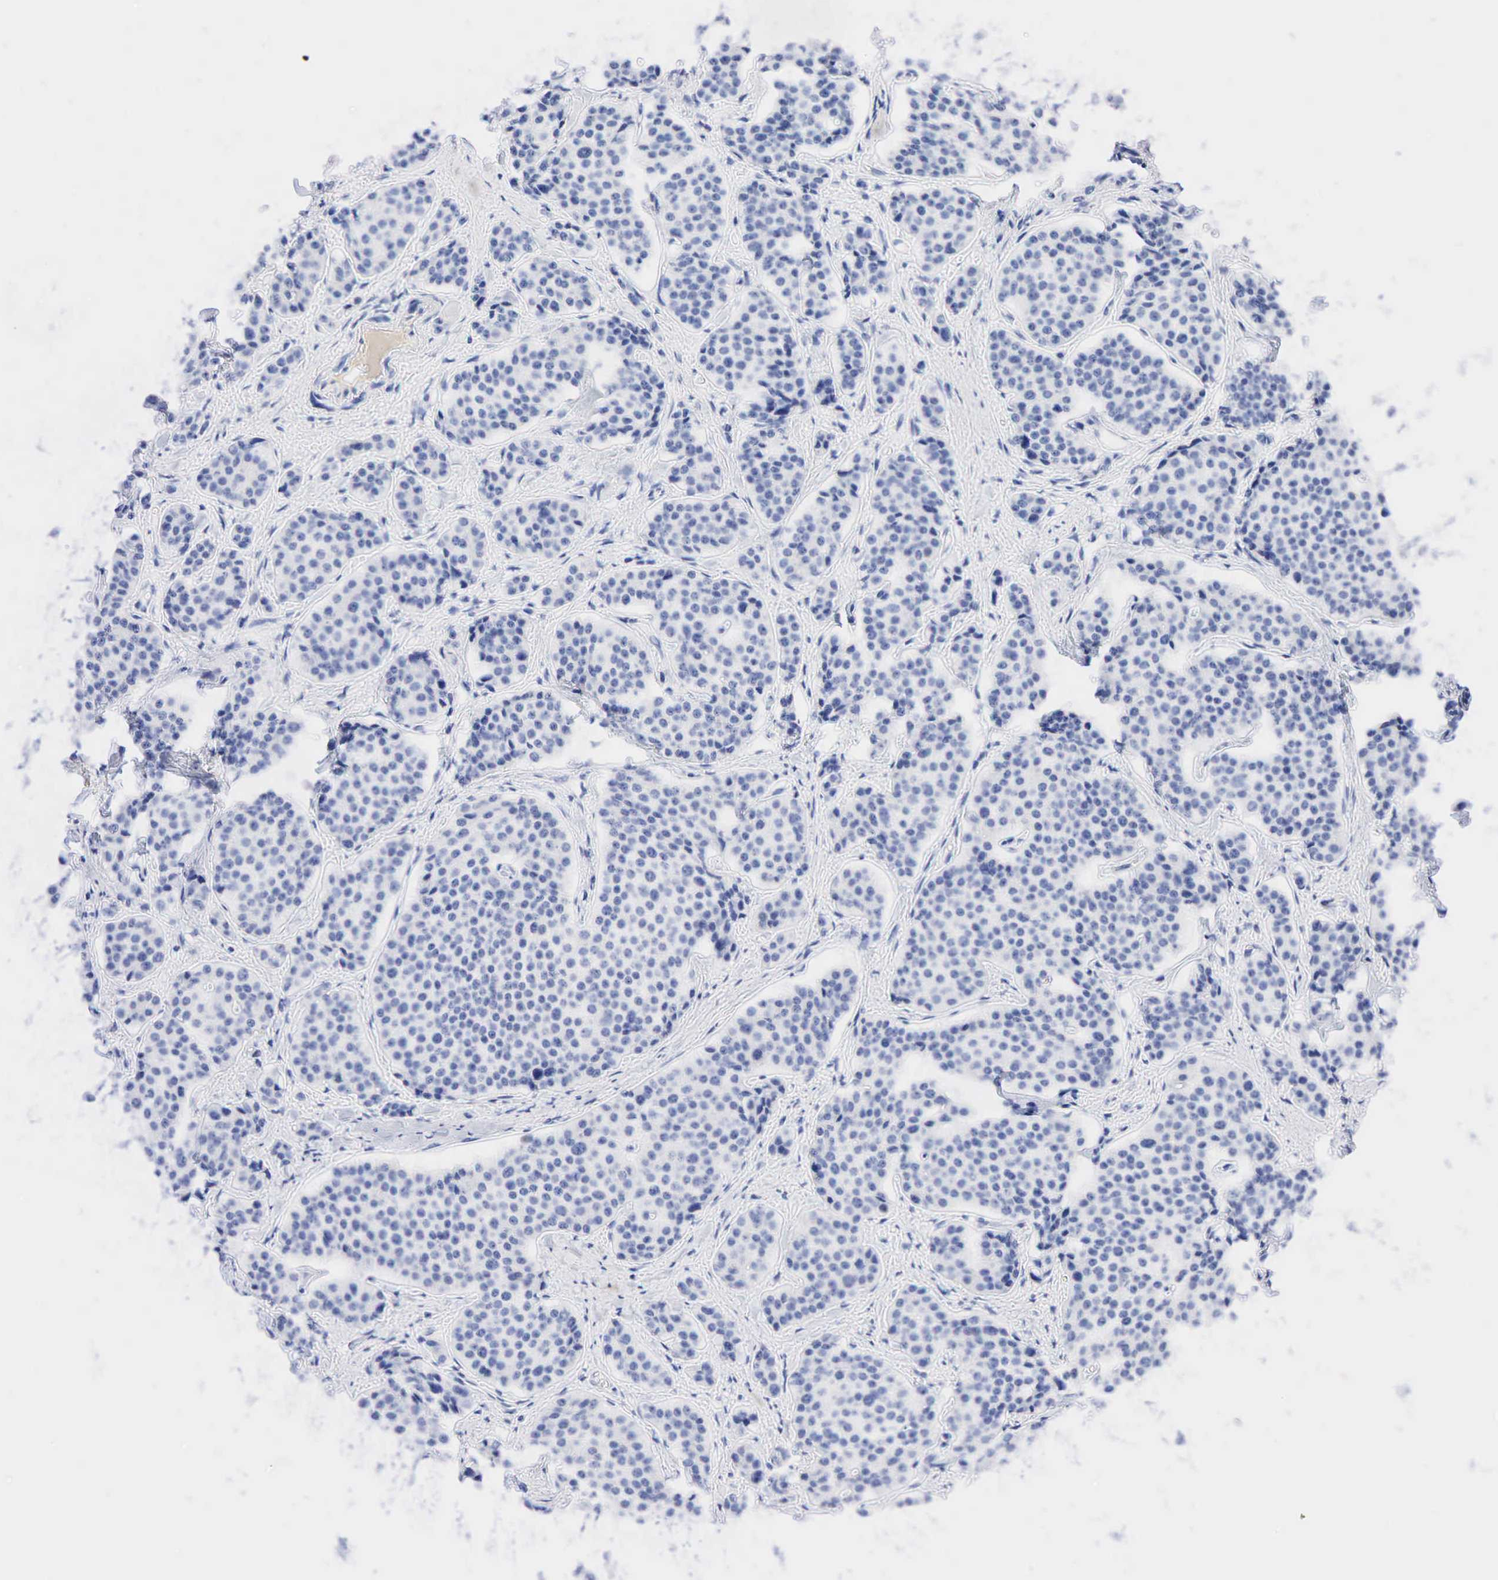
{"staining": {"intensity": "negative", "quantity": "none", "location": "none"}, "tissue": "carcinoid", "cell_type": "Tumor cells", "image_type": "cancer", "snomed": [{"axis": "morphology", "description": "Carcinoid, malignant, NOS"}, {"axis": "topography", "description": "Small intestine"}], "caption": "This histopathology image is of malignant carcinoid stained with IHC to label a protein in brown with the nuclei are counter-stained blue. There is no staining in tumor cells. (DAB IHC with hematoxylin counter stain).", "gene": "NKX2-1", "patient": {"sex": "male", "age": 60}}